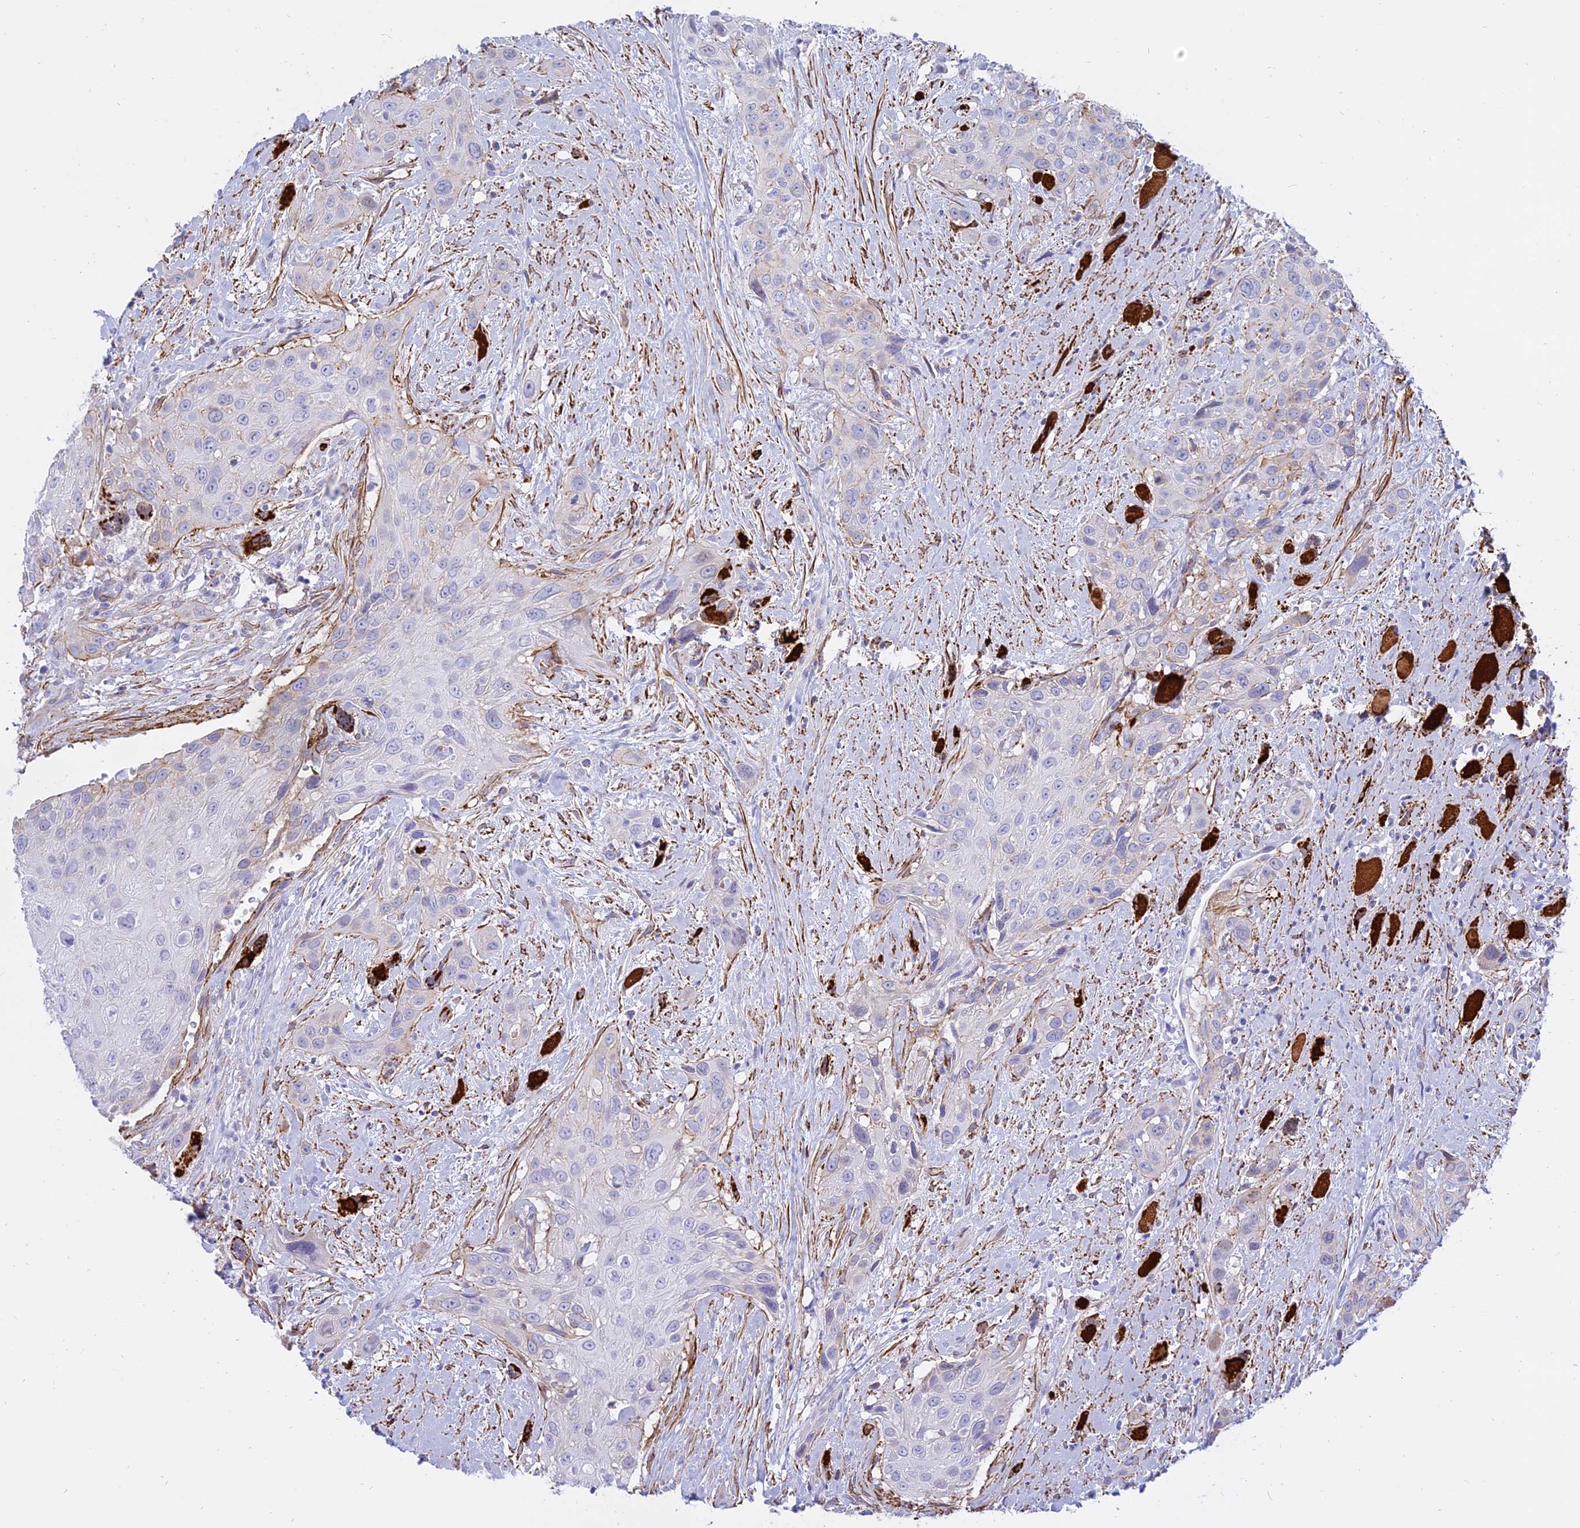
{"staining": {"intensity": "negative", "quantity": "none", "location": "none"}, "tissue": "head and neck cancer", "cell_type": "Tumor cells", "image_type": "cancer", "snomed": [{"axis": "morphology", "description": "Squamous cell carcinoma, NOS"}, {"axis": "topography", "description": "Head-Neck"}], "caption": "This is an immunohistochemistry (IHC) micrograph of human head and neck cancer. There is no staining in tumor cells.", "gene": "CENPV", "patient": {"sex": "male", "age": 81}}